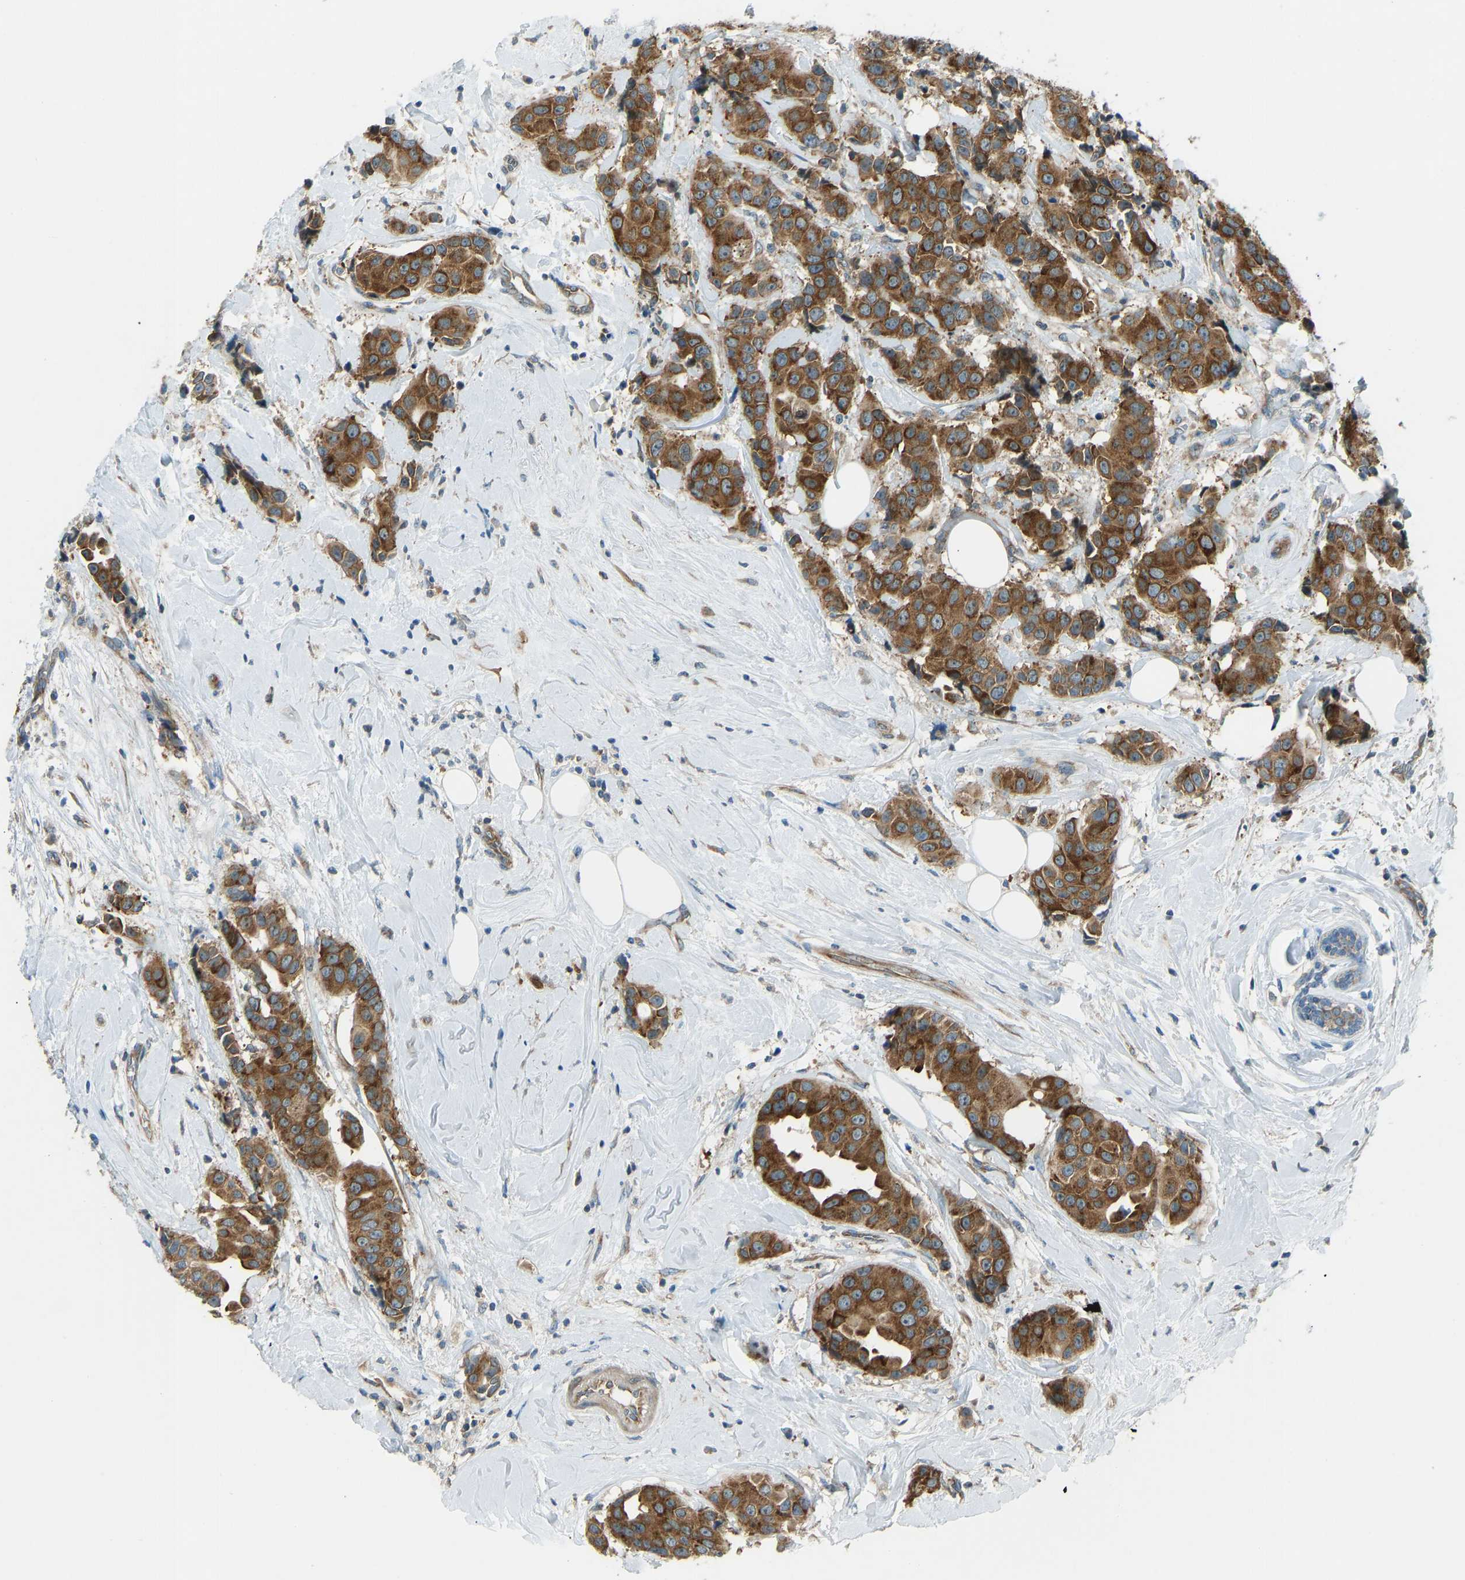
{"staining": {"intensity": "strong", "quantity": ">75%", "location": "cytoplasmic/membranous"}, "tissue": "breast cancer", "cell_type": "Tumor cells", "image_type": "cancer", "snomed": [{"axis": "morphology", "description": "Normal tissue, NOS"}, {"axis": "morphology", "description": "Duct carcinoma"}, {"axis": "topography", "description": "Breast"}], "caption": "Breast cancer (infiltrating ductal carcinoma) was stained to show a protein in brown. There is high levels of strong cytoplasmic/membranous expression in approximately >75% of tumor cells.", "gene": "STAU2", "patient": {"sex": "female", "age": 39}}